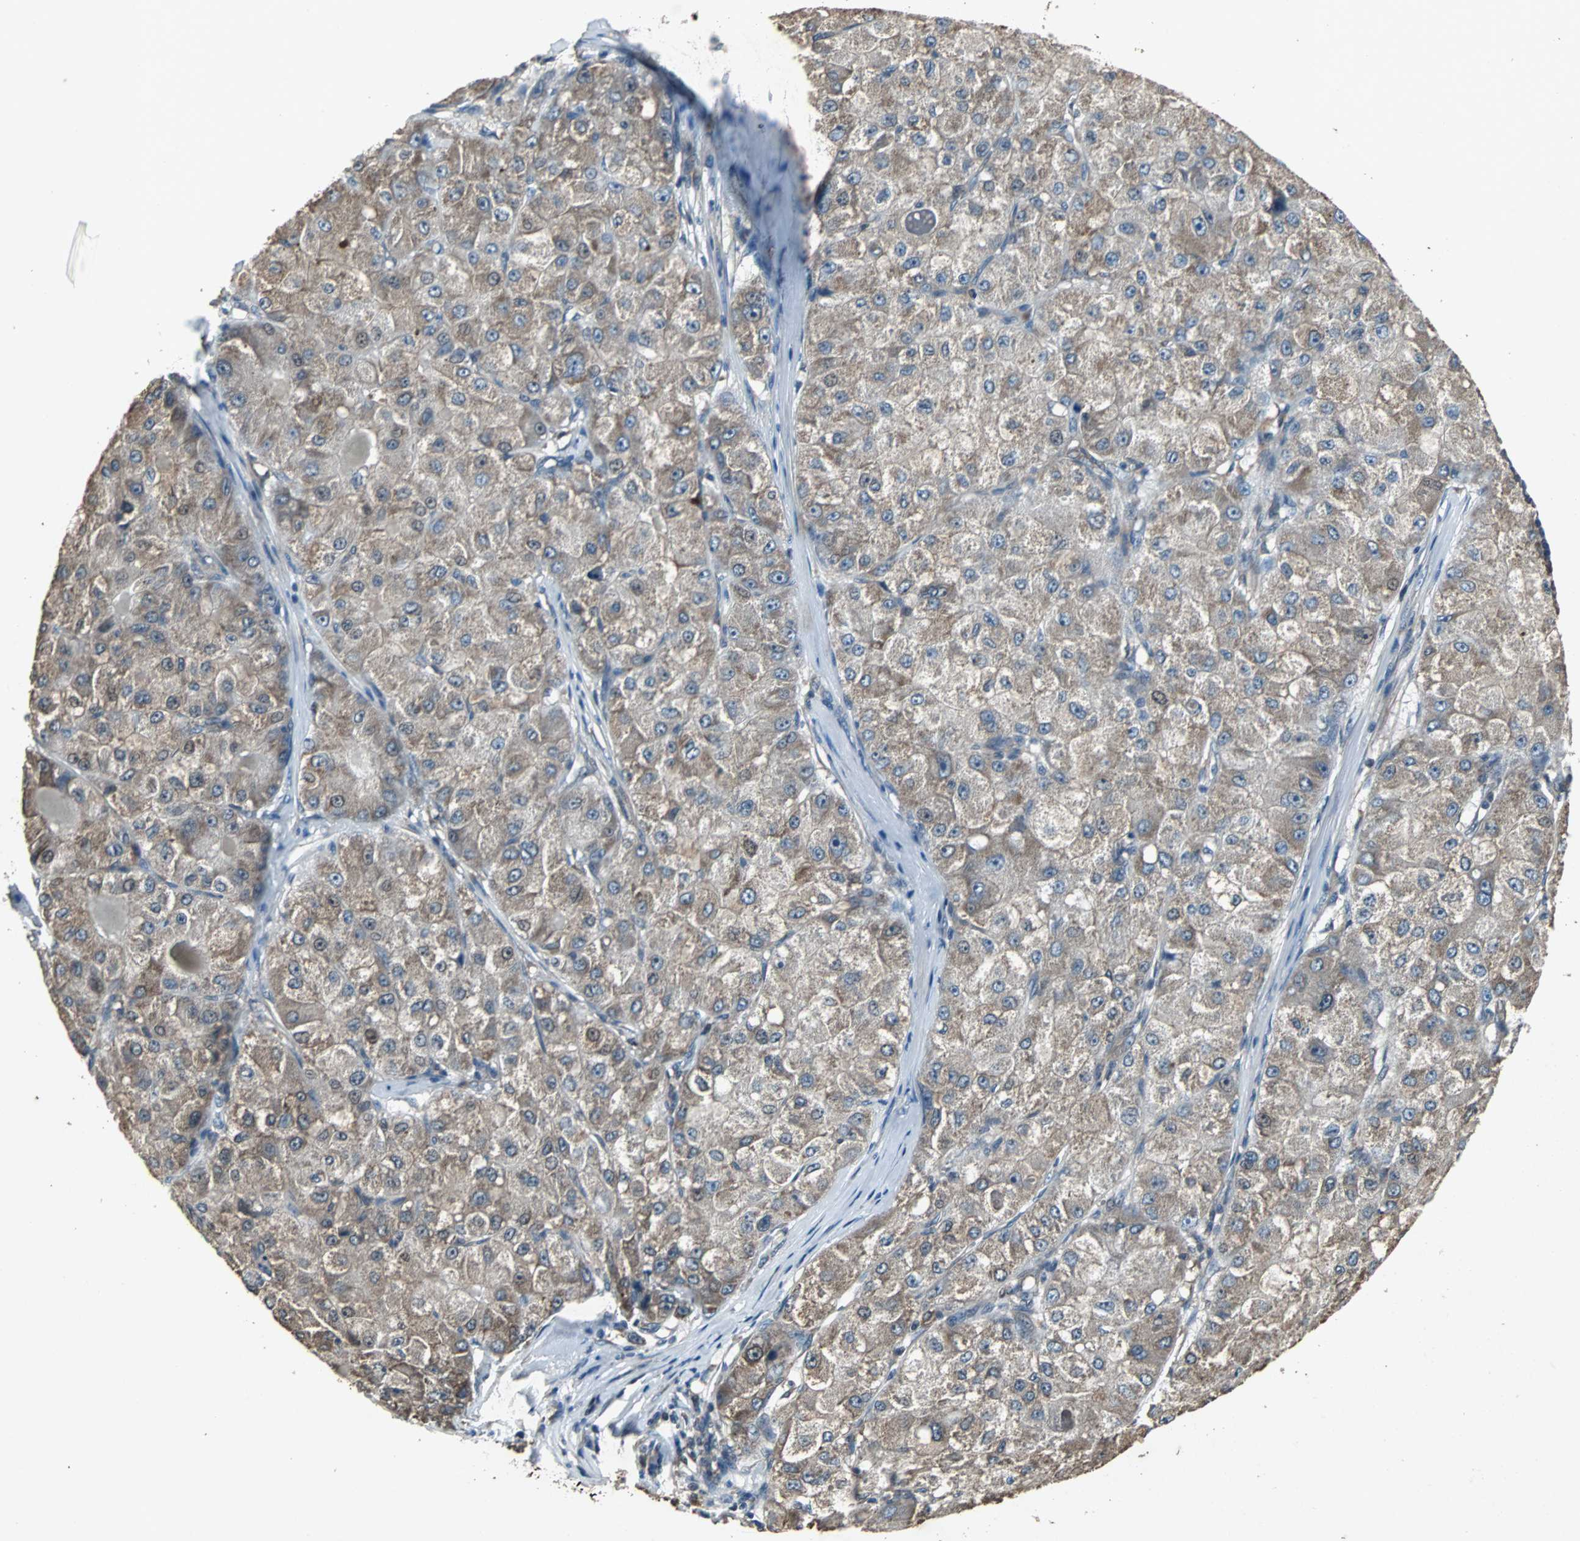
{"staining": {"intensity": "moderate", "quantity": ">75%", "location": "cytoplasmic/membranous"}, "tissue": "liver cancer", "cell_type": "Tumor cells", "image_type": "cancer", "snomed": [{"axis": "morphology", "description": "Carcinoma, Hepatocellular, NOS"}, {"axis": "topography", "description": "Liver"}], "caption": "Immunohistochemical staining of hepatocellular carcinoma (liver) exhibits medium levels of moderate cytoplasmic/membranous protein positivity in approximately >75% of tumor cells. The protein is shown in brown color, while the nuclei are stained blue.", "gene": "SOS1", "patient": {"sex": "male", "age": 80}}